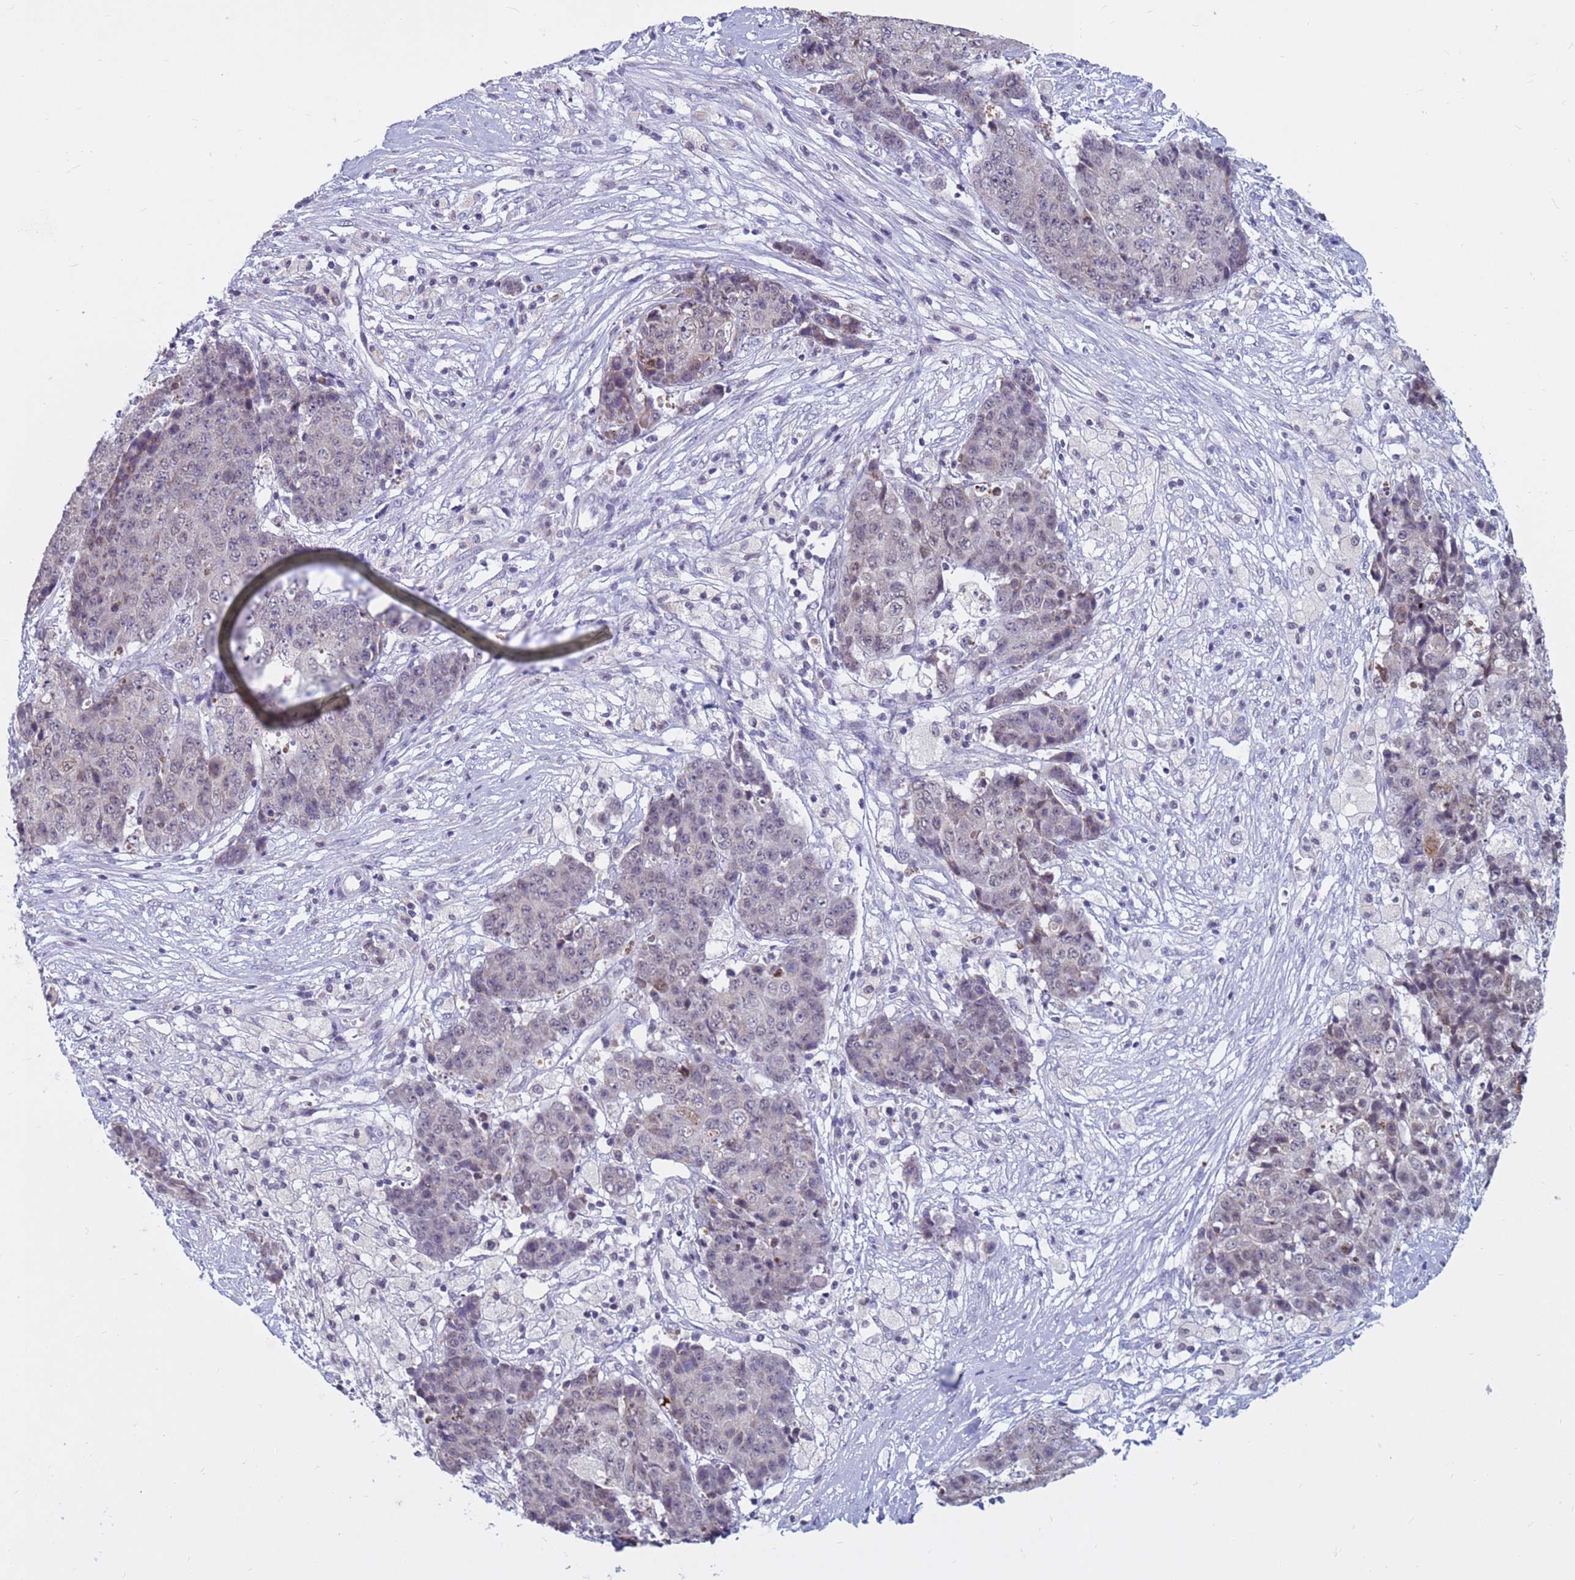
{"staining": {"intensity": "weak", "quantity": "<25%", "location": "cytoplasmic/membranous"}, "tissue": "ovarian cancer", "cell_type": "Tumor cells", "image_type": "cancer", "snomed": [{"axis": "morphology", "description": "Carcinoma, endometroid"}, {"axis": "topography", "description": "Ovary"}], "caption": "High power microscopy image of an immunohistochemistry photomicrograph of endometroid carcinoma (ovarian), revealing no significant staining in tumor cells.", "gene": "CDK2AP2", "patient": {"sex": "female", "age": 42}}